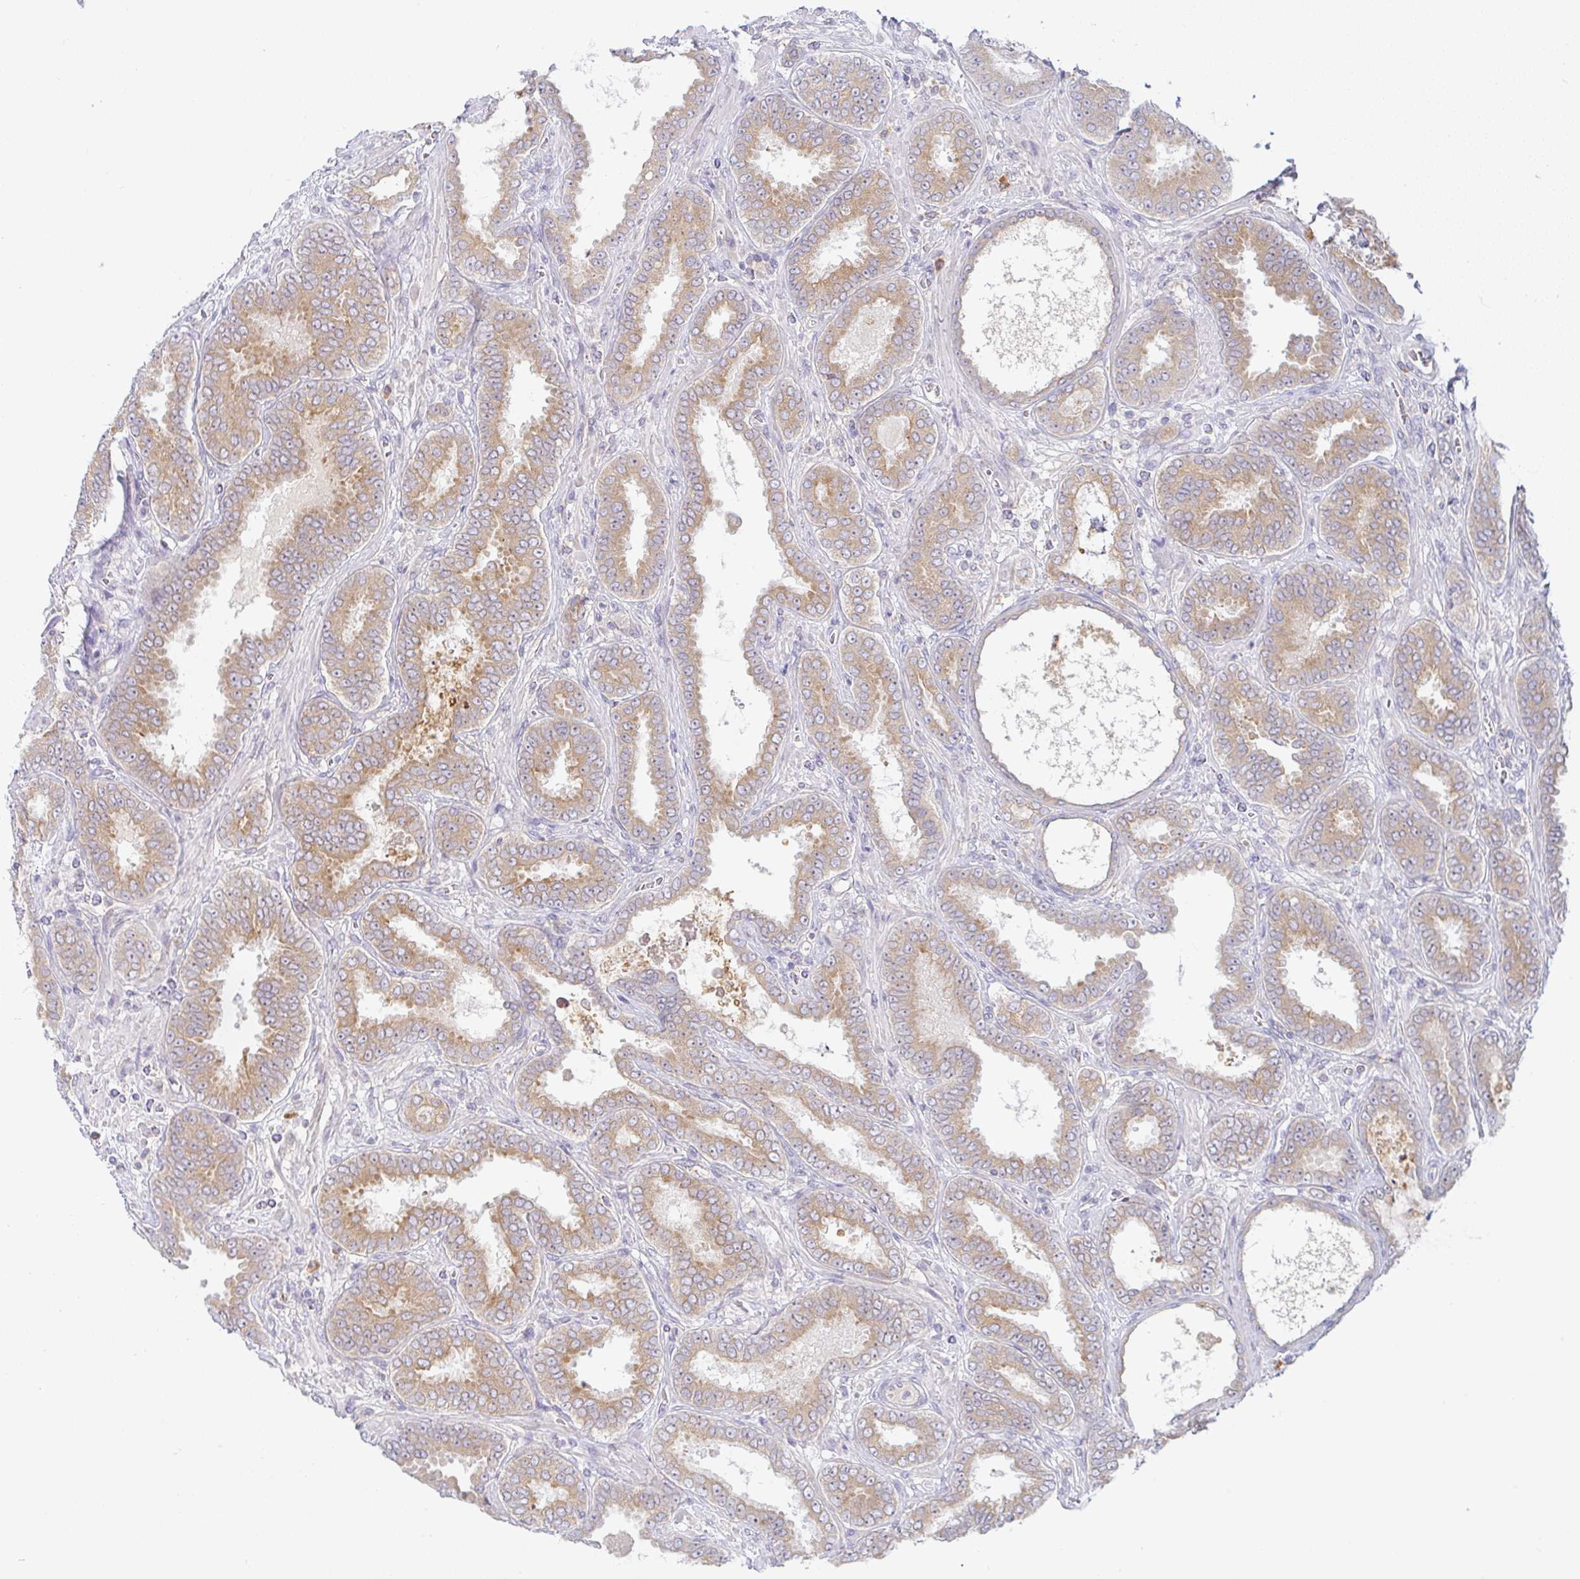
{"staining": {"intensity": "moderate", "quantity": "25%-75%", "location": "cytoplasmic/membranous"}, "tissue": "prostate cancer", "cell_type": "Tumor cells", "image_type": "cancer", "snomed": [{"axis": "morphology", "description": "Adenocarcinoma, High grade"}, {"axis": "topography", "description": "Prostate"}], "caption": "This photomicrograph shows prostate cancer stained with IHC to label a protein in brown. The cytoplasmic/membranous of tumor cells show moderate positivity for the protein. Nuclei are counter-stained blue.", "gene": "DERL2", "patient": {"sex": "male", "age": 72}}